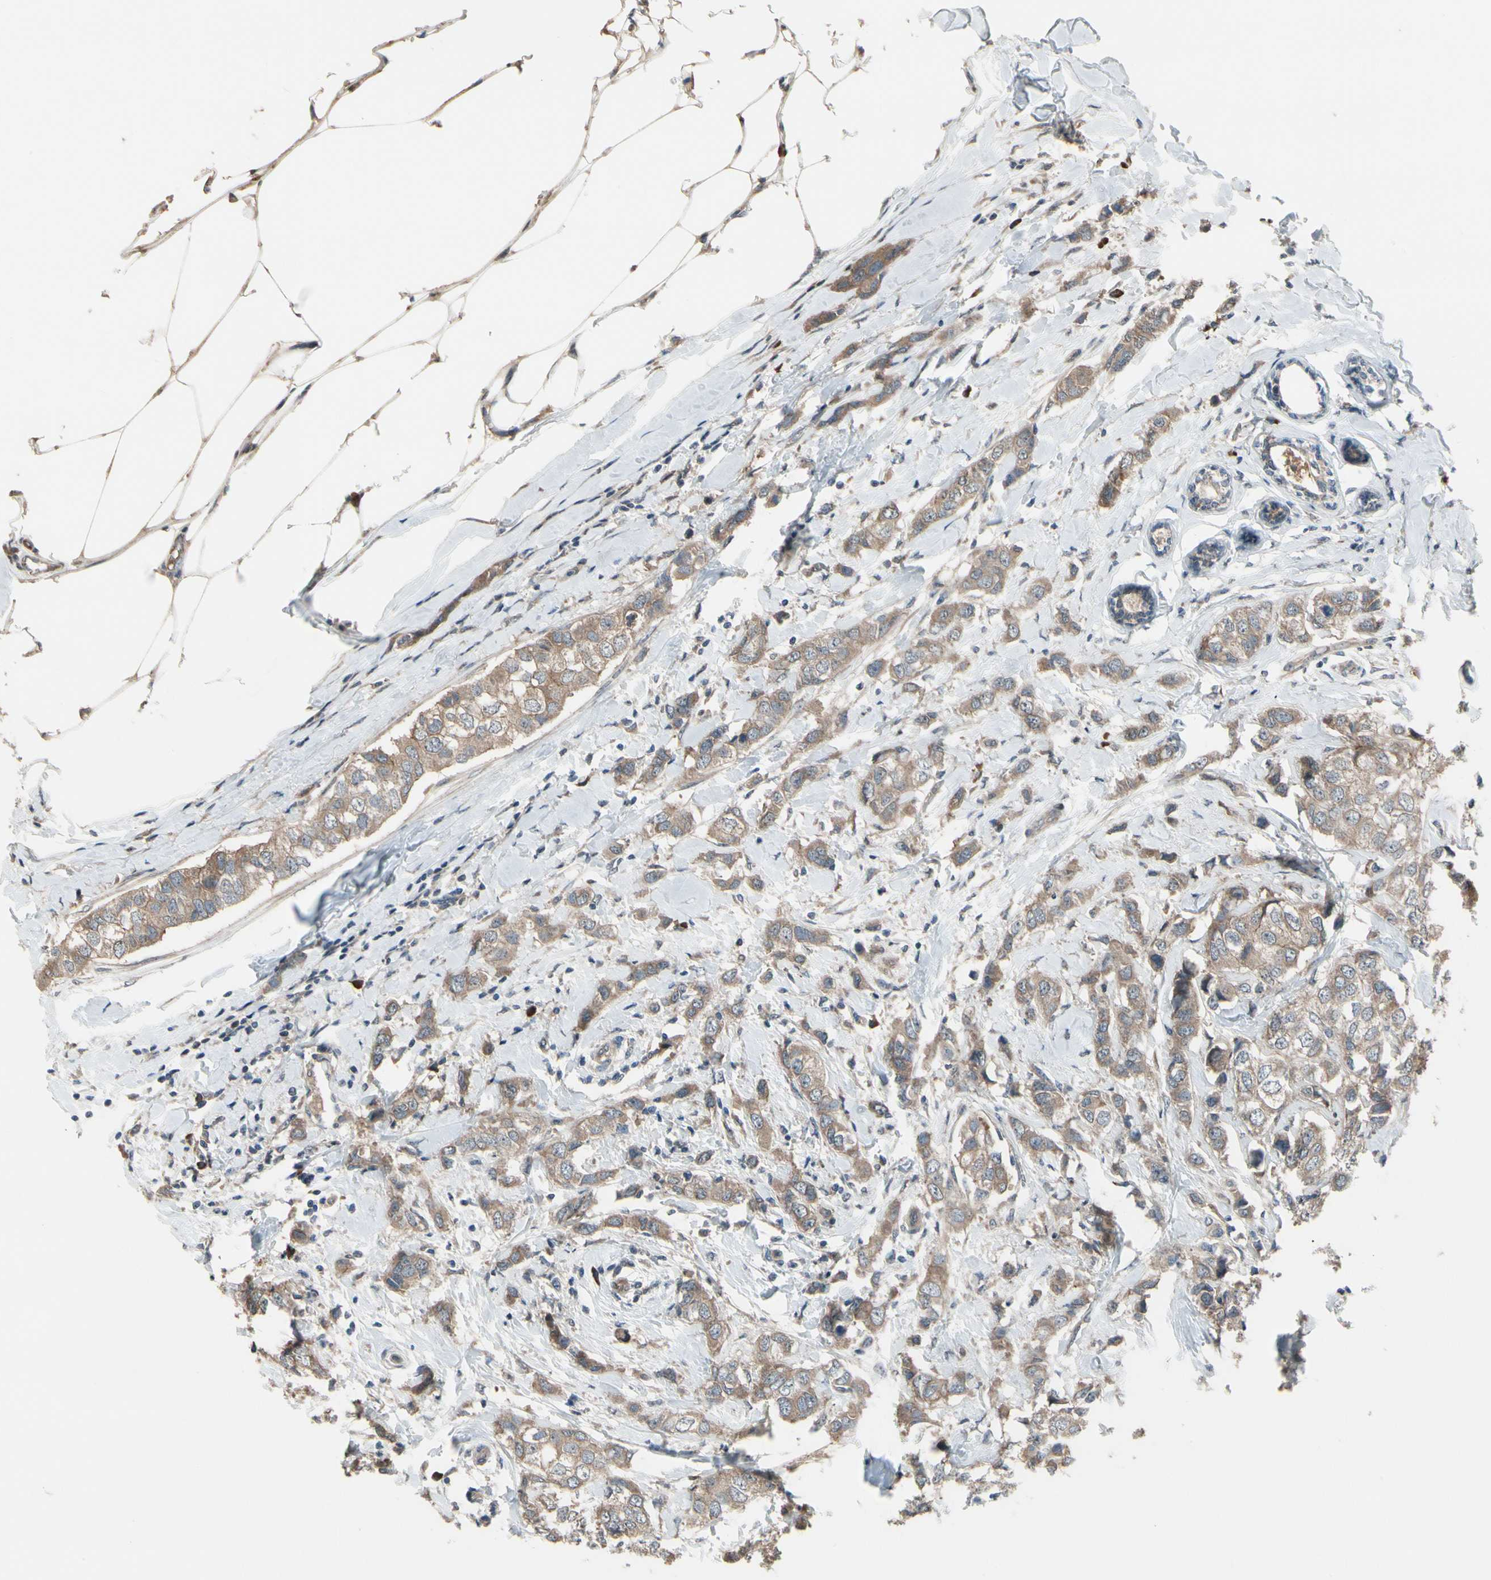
{"staining": {"intensity": "weak", "quantity": ">75%", "location": "cytoplasmic/membranous"}, "tissue": "breast cancer", "cell_type": "Tumor cells", "image_type": "cancer", "snomed": [{"axis": "morphology", "description": "Duct carcinoma"}, {"axis": "topography", "description": "Breast"}], "caption": "IHC image of neoplastic tissue: human breast infiltrating ductal carcinoma stained using IHC displays low levels of weak protein expression localized specifically in the cytoplasmic/membranous of tumor cells, appearing as a cytoplasmic/membranous brown color.", "gene": "SNX29", "patient": {"sex": "female", "age": 50}}